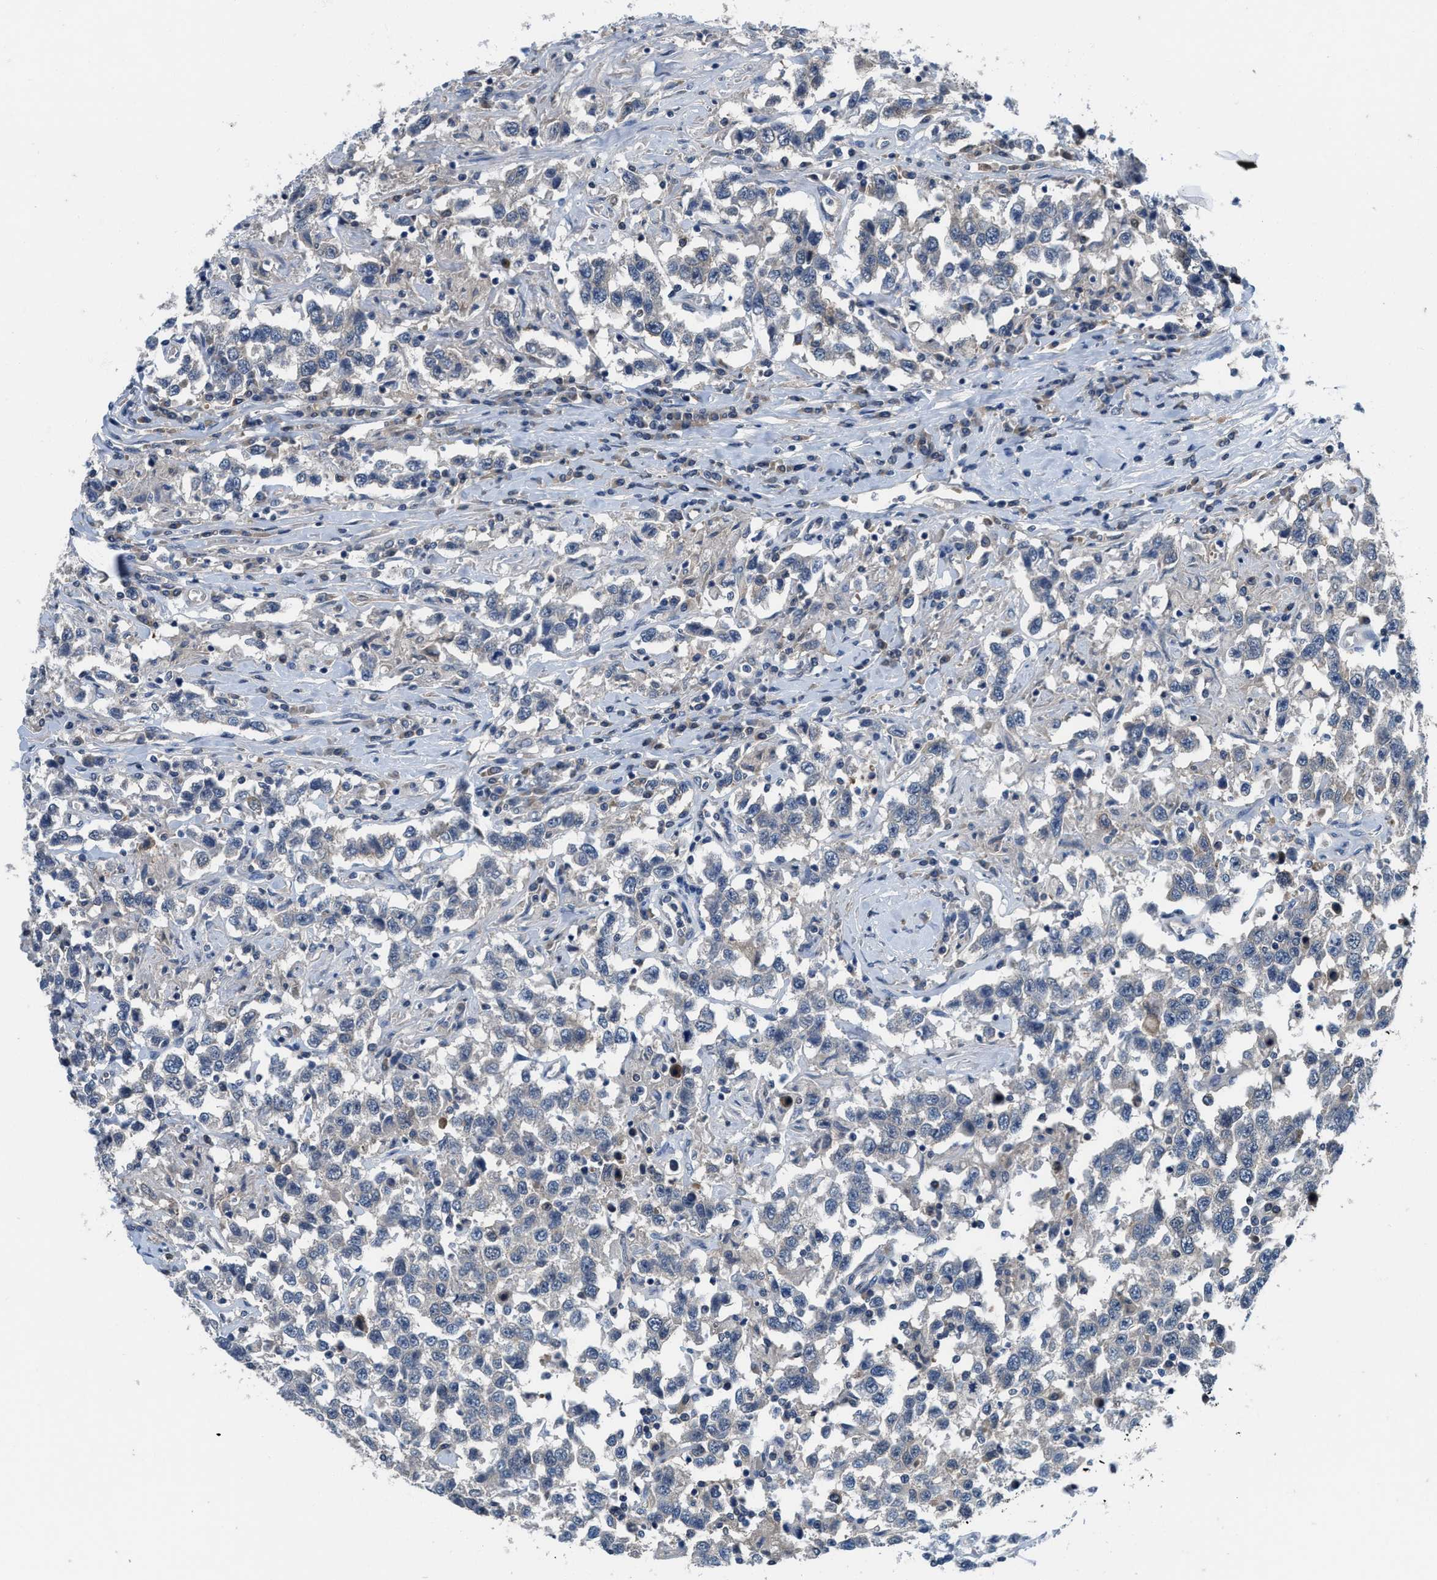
{"staining": {"intensity": "negative", "quantity": "none", "location": "none"}, "tissue": "testis cancer", "cell_type": "Tumor cells", "image_type": "cancer", "snomed": [{"axis": "morphology", "description": "Seminoma, NOS"}, {"axis": "topography", "description": "Testis"}], "caption": "Human testis cancer (seminoma) stained for a protein using immunohistochemistry shows no staining in tumor cells.", "gene": "NUDT5", "patient": {"sex": "male", "age": 41}}